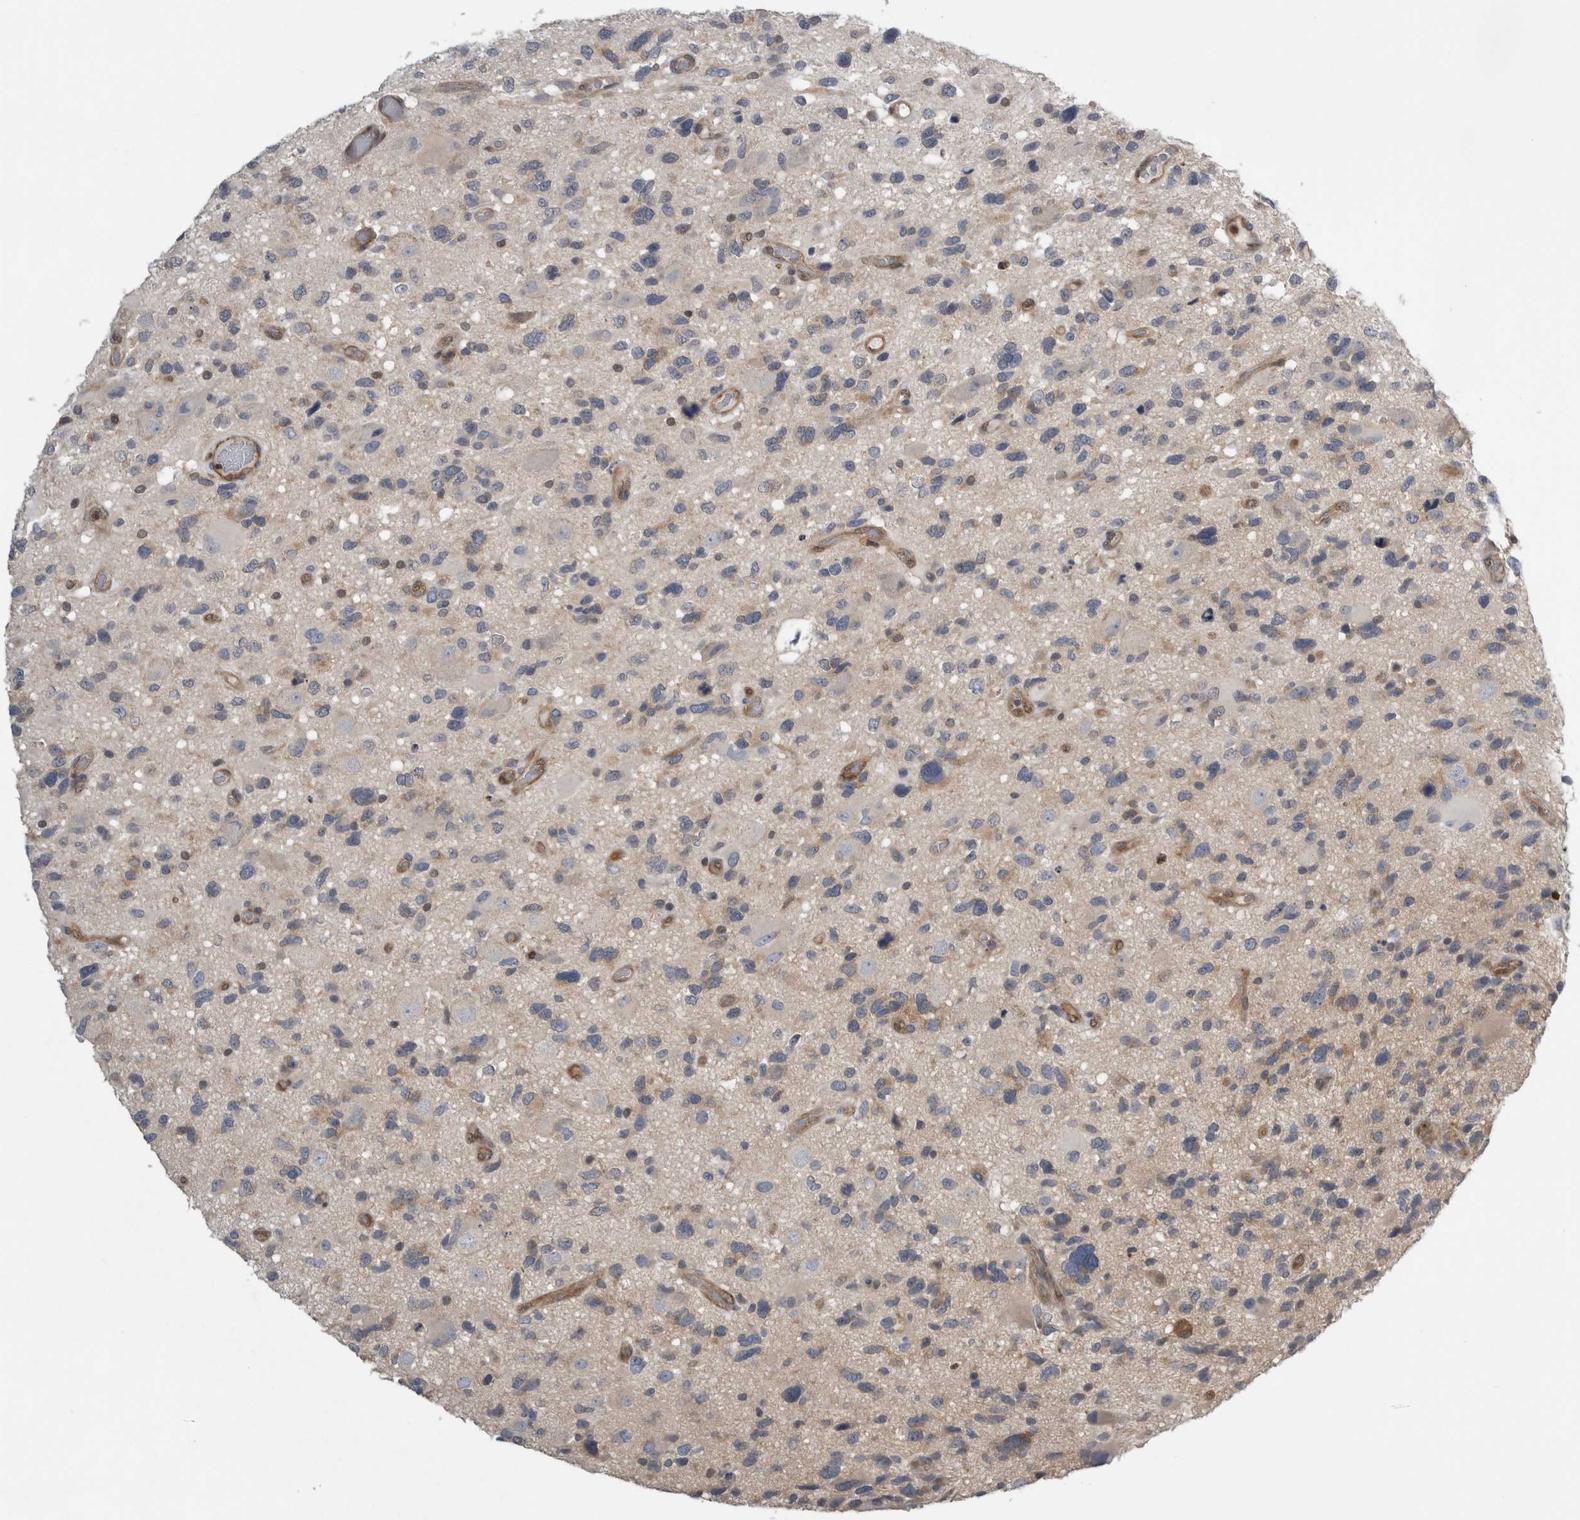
{"staining": {"intensity": "negative", "quantity": "none", "location": "none"}, "tissue": "glioma", "cell_type": "Tumor cells", "image_type": "cancer", "snomed": [{"axis": "morphology", "description": "Glioma, malignant, High grade"}, {"axis": "topography", "description": "Brain"}], "caption": "DAB immunohistochemical staining of malignant glioma (high-grade) shows no significant expression in tumor cells. (Immunohistochemistry (ihc), brightfield microscopy, high magnification).", "gene": "NAPRT", "patient": {"sex": "male", "age": 33}}